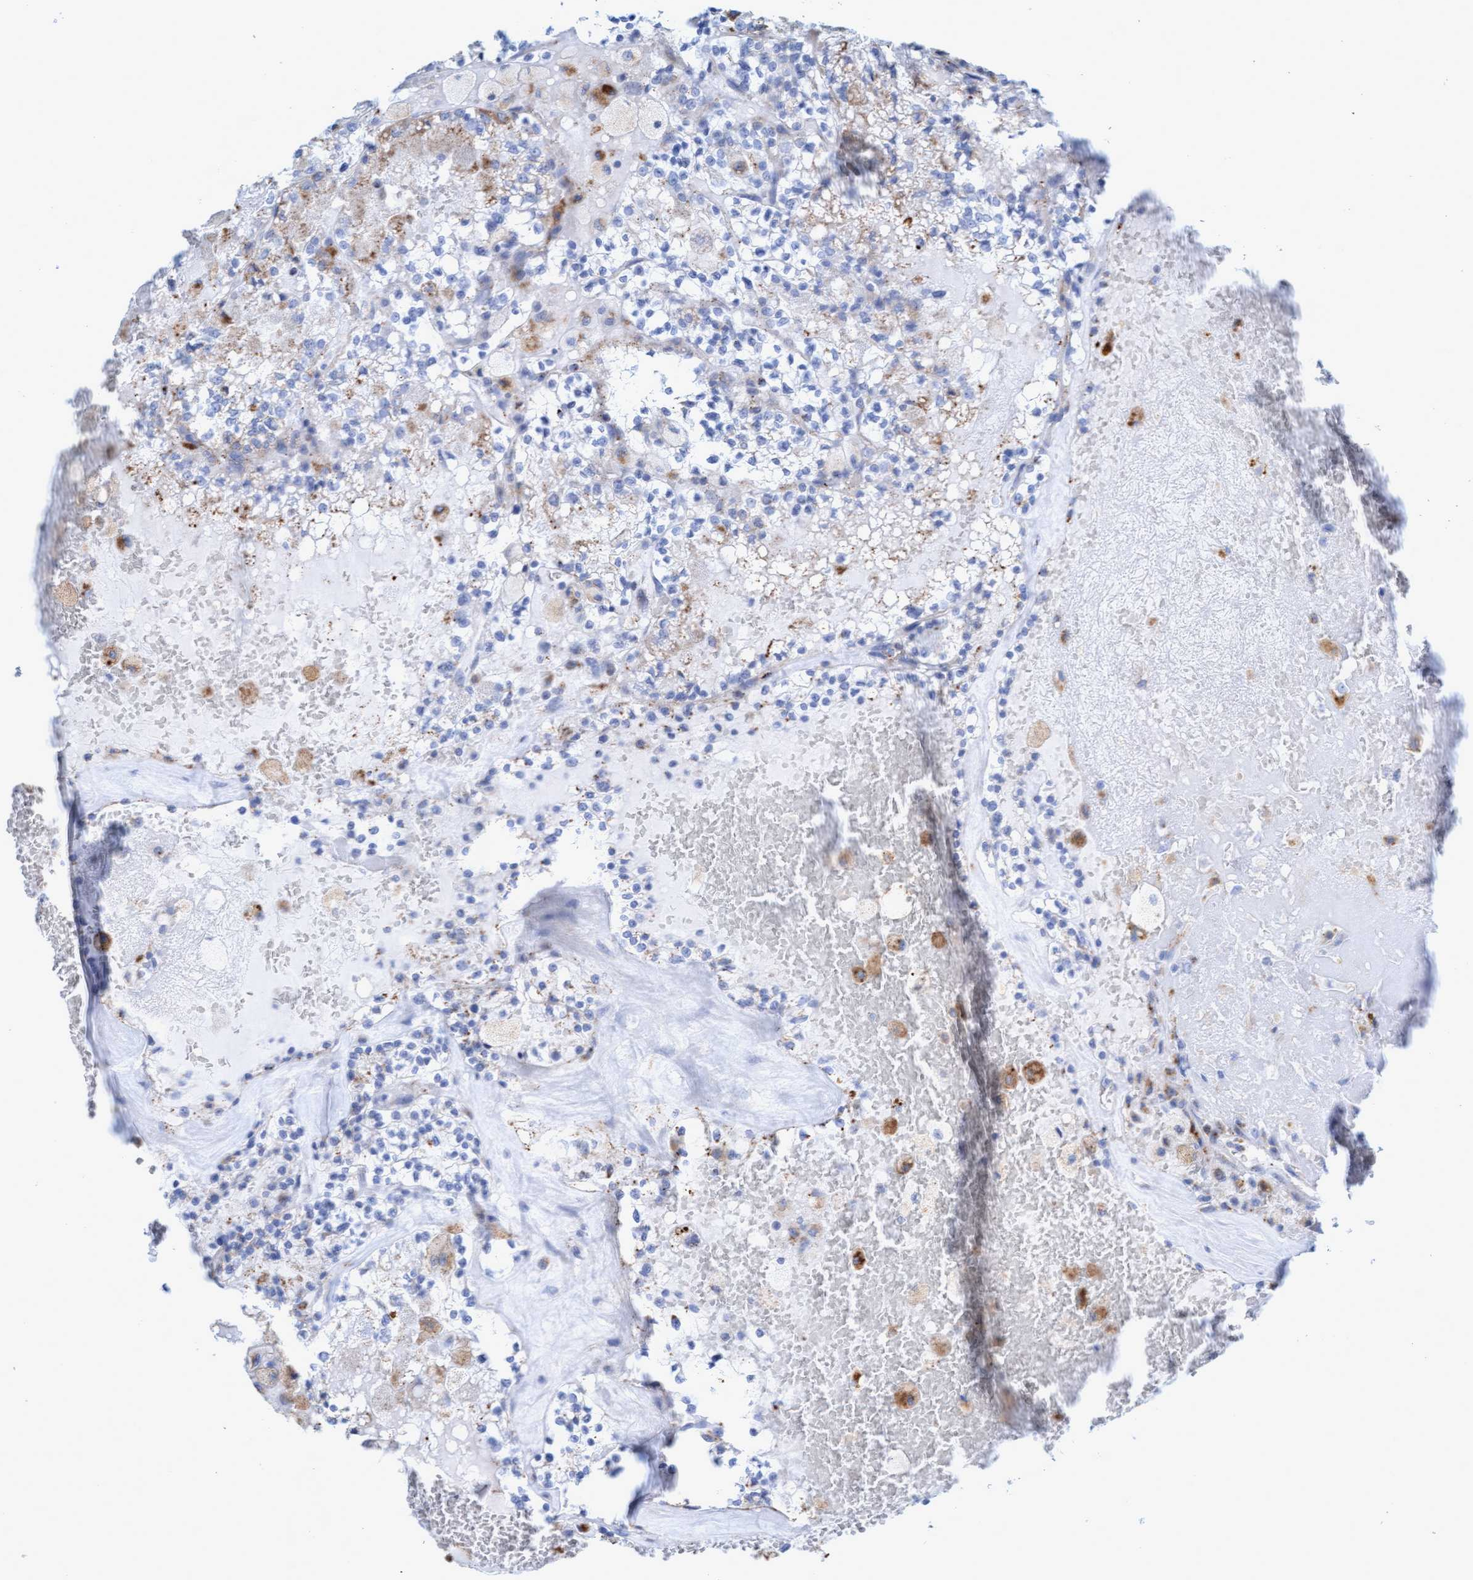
{"staining": {"intensity": "negative", "quantity": "none", "location": "none"}, "tissue": "renal cancer", "cell_type": "Tumor cells", "image_type": "cancer", "snomed": [{"axis": "morphology", "description": "Adenocarcinoma, NOS"}, {"axis": "topography", "description": "Kidney"}], "caption": "Human renal cancer (adenocarcinoma) stained for a protein using immunohistochemistry (IHC) demonstrates no positivity in tumor cells.", "gene": "SGSH", "patient": {"sex": "female", "age": 56}}